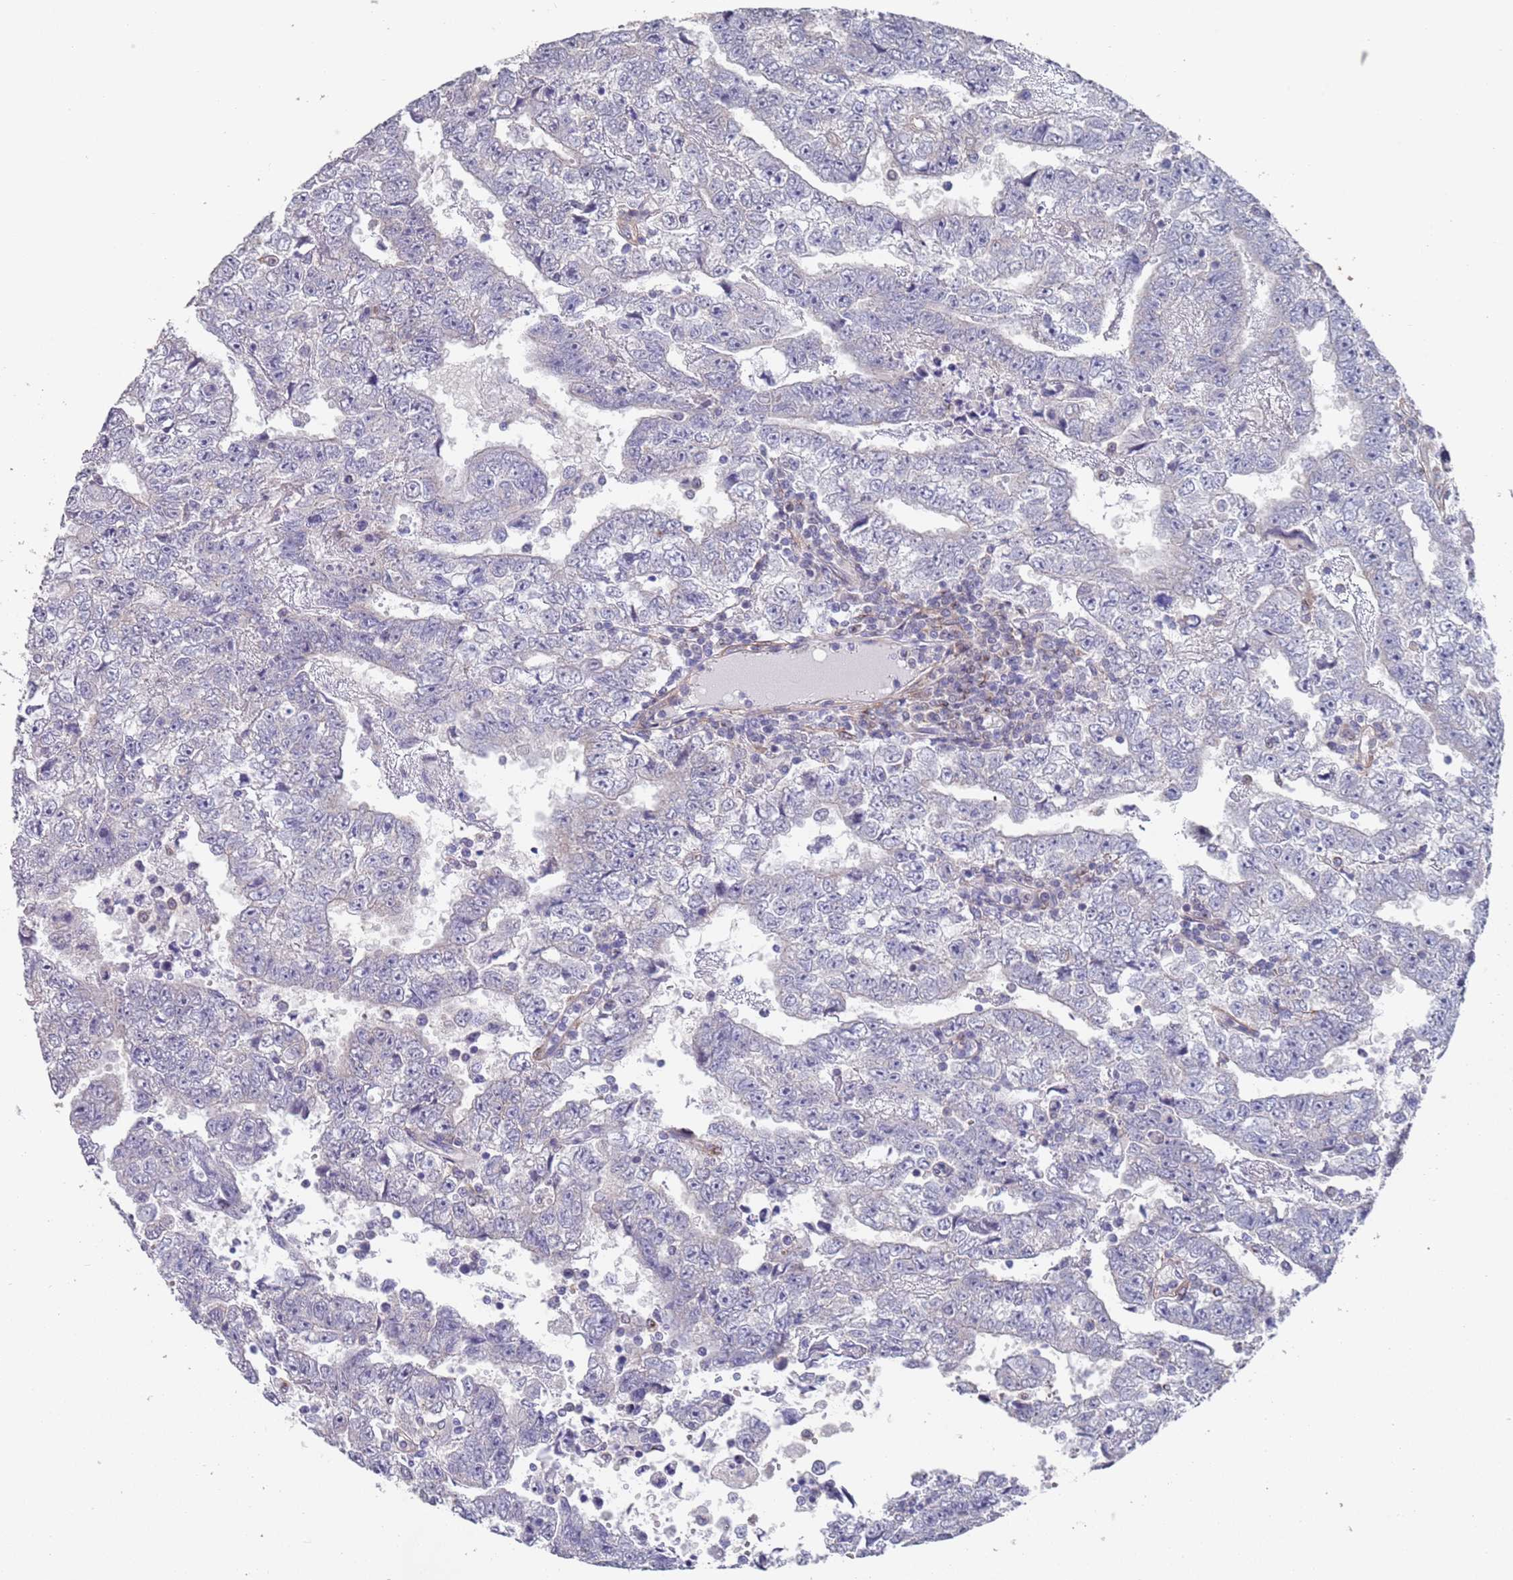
{"staining": {"intensity": "negative", "quantity": "none", "location": "none"}, "tissue": "testis cancer", "cell_type": "Tumor cells", "image_type": "cancer", "snomed": [{"axis": "morphology", "description": "Carcinoma, Embryonal, NOS"}, {"axis": "topography", "description": "Testis"}], "caption": "Tumor cells are negative for protein expression in human testis cancer.", "gene": "ANK2", "patient": {"sex": "male", "age": 25}}